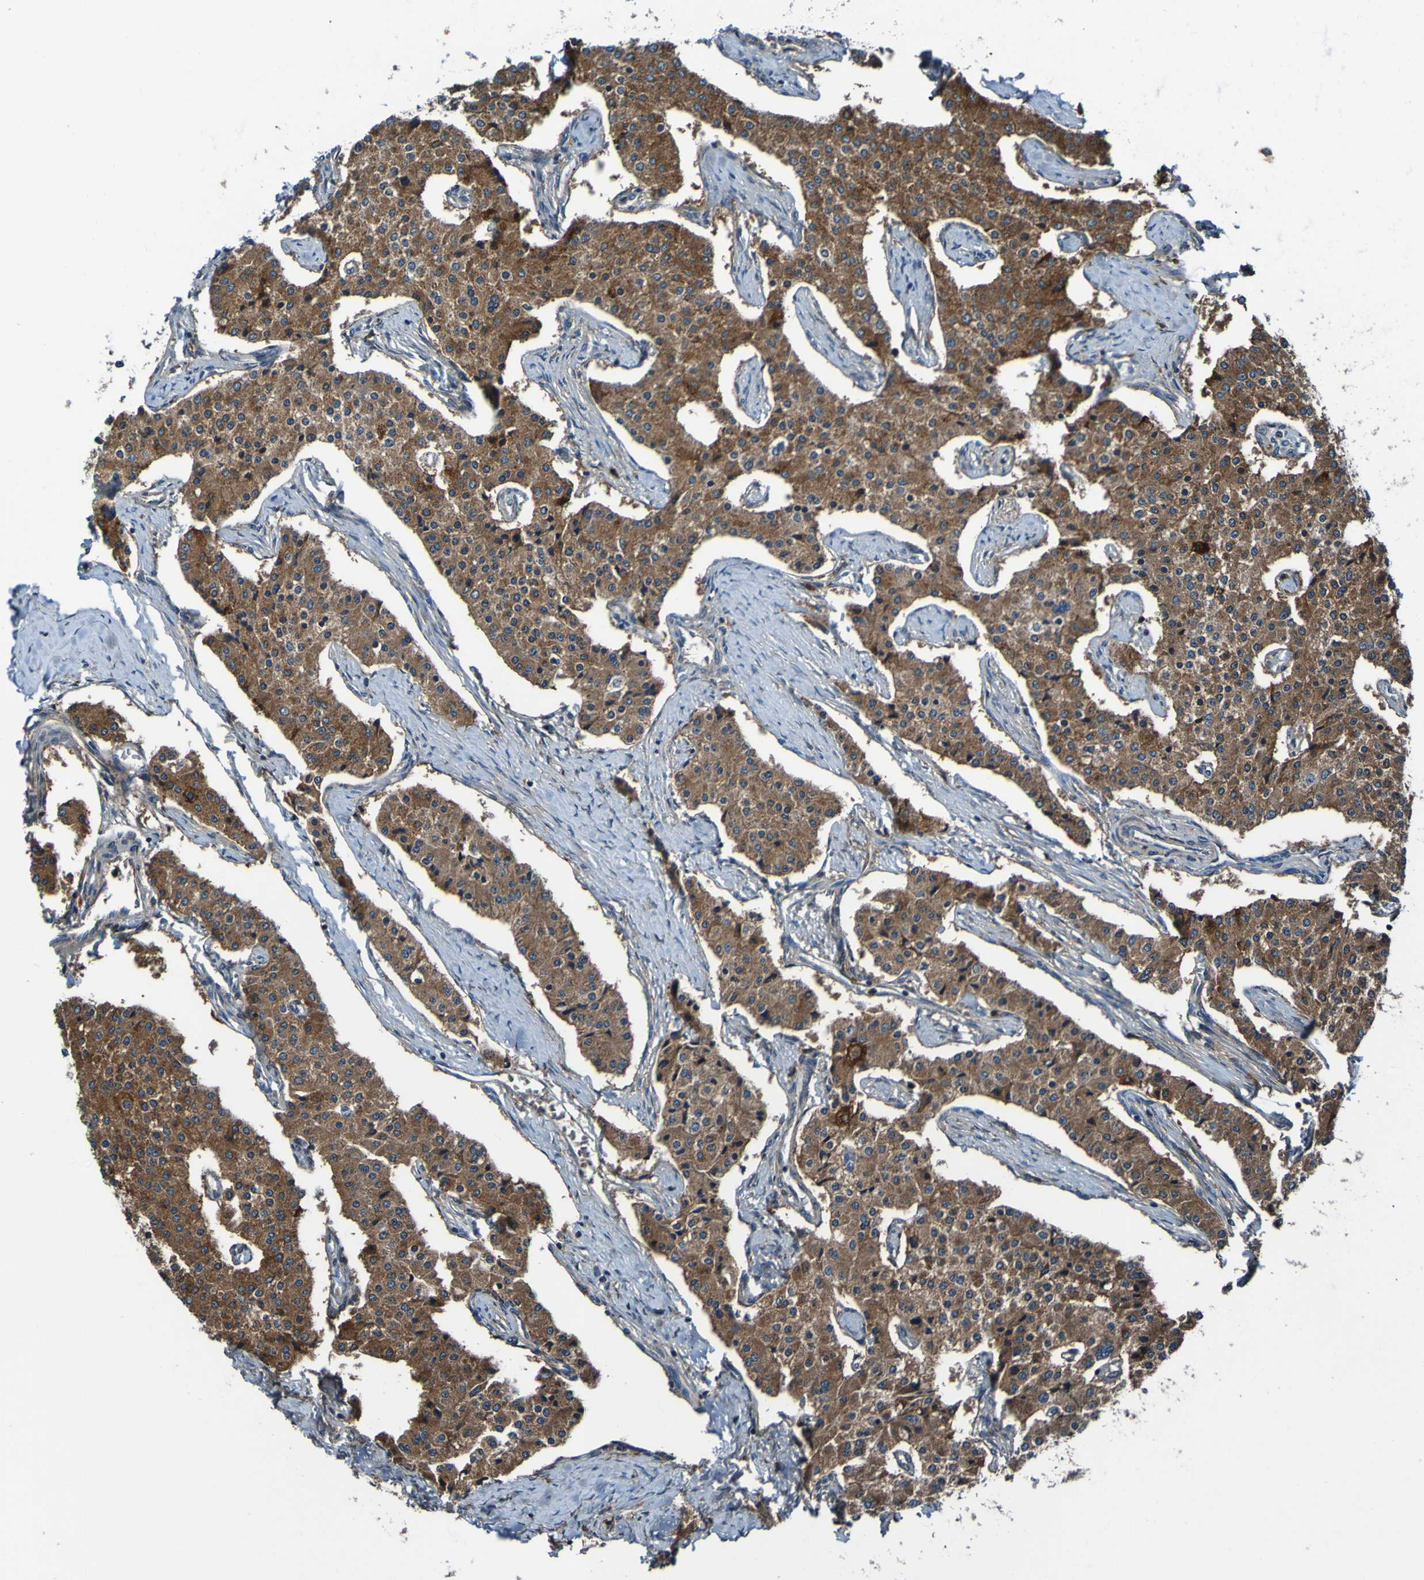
{"staining": {"intensity": "strong", "quantity": ">75%", "location": "cytoplasmic/membranous"}, "tissue": "carcinoid", "cell_type": "Tumor cells", "image_type": "cancer", "snomed": [{"axis": "morphology", "description": "Carcinoid, malignant, NOS"}, {"axis": "topography", "description": "Colon"}], "caption": "This is a photomicrograph of IHC staining of malignant carcinoid, which shows strong positivity in the cytoplasmic/membranous of tumor cells.", "gene": "RAB5B", "patient": {"sex": "female", "age": 52}}